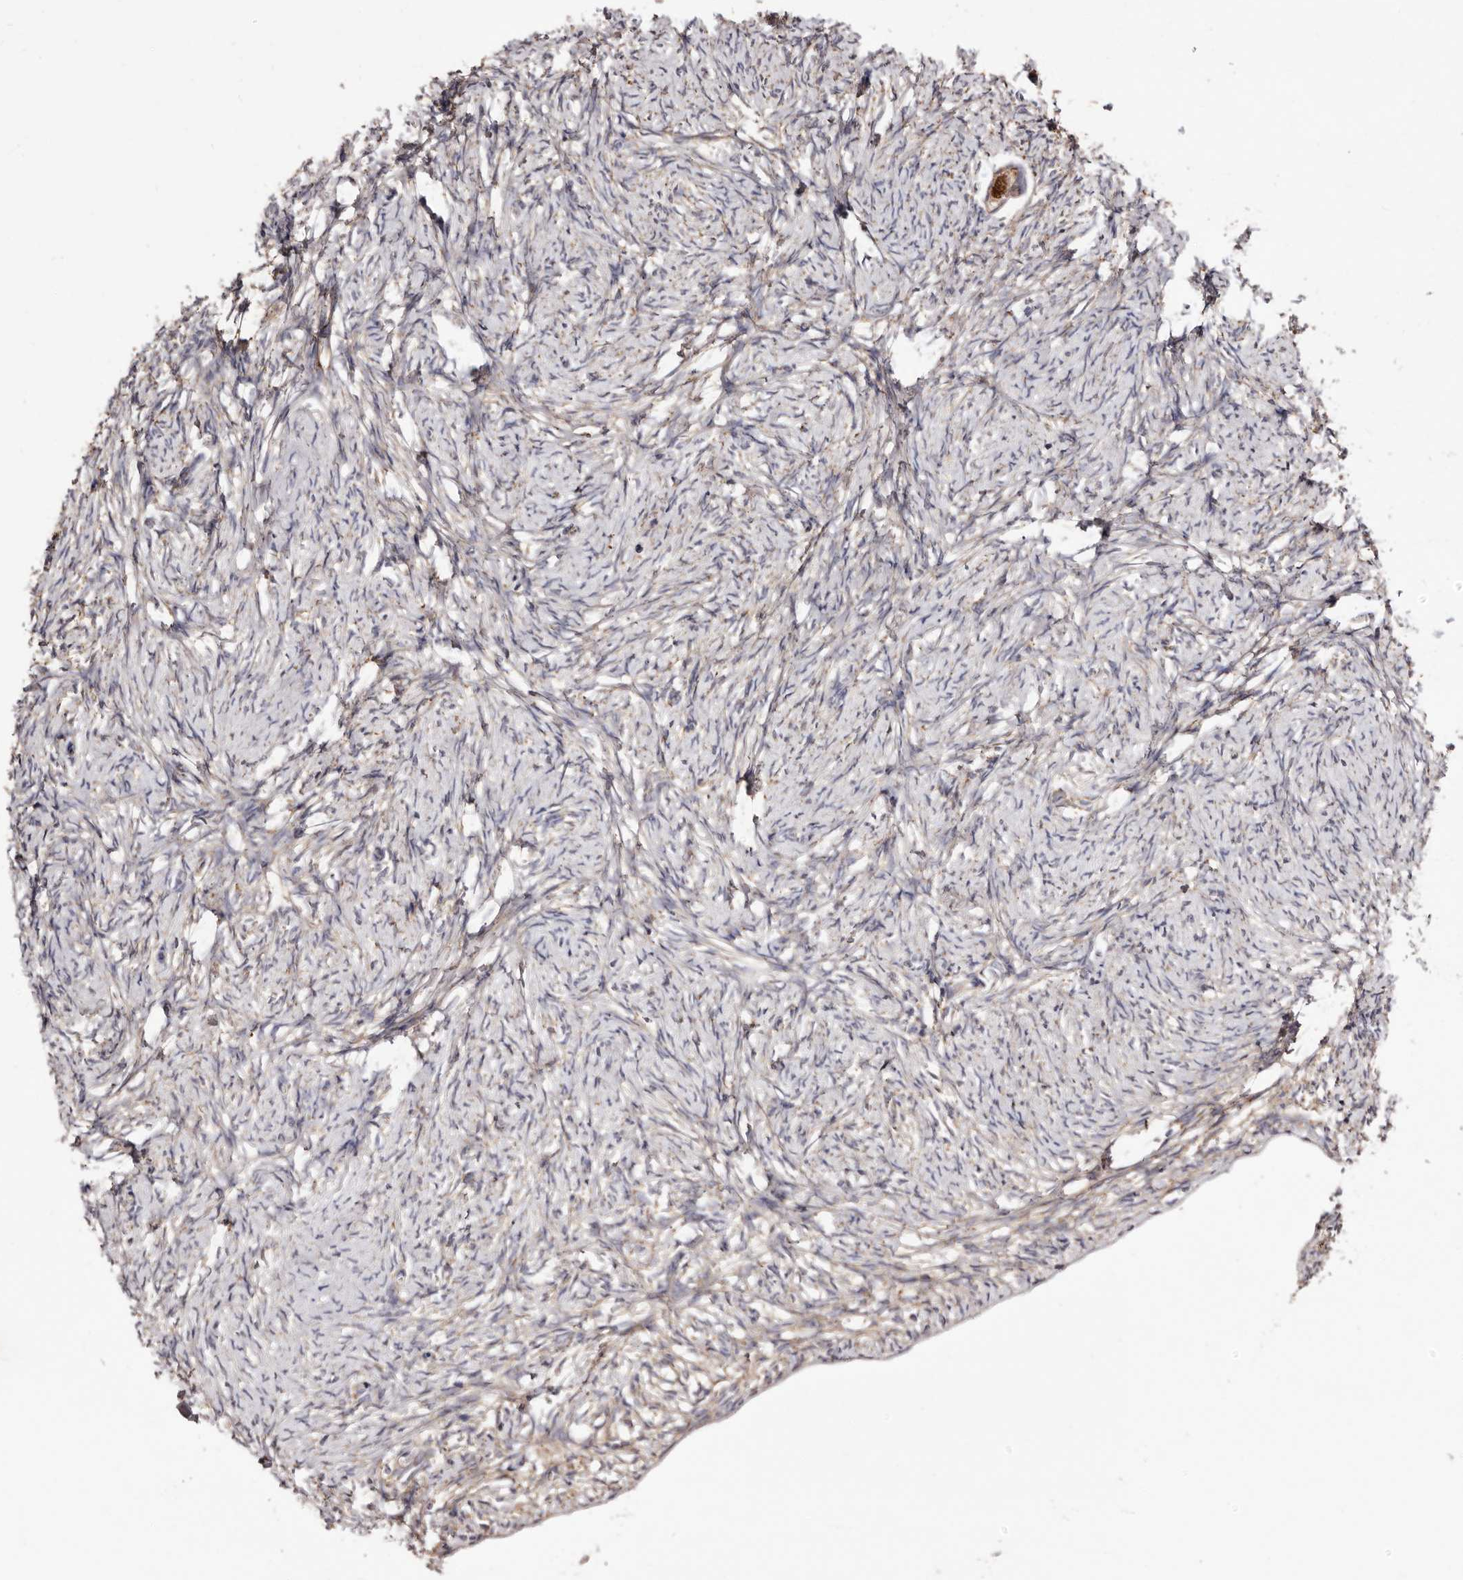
{"staining": {"intensity": "moderate", "quantity": ">75%", "location": "cytoplasmic/membranous,nuclear"}, "tissue": "ovary", "cell_type": "Follicle cells", "image_type": "normal", "snomed": [{"axis": "morphology", "description": "Normal tissue, NOS"}, {"axis": "topography", "description": "Ovary"}], "caption": "Immunohistochemistry histopathology image of benign human ovary stained for a protein (brown), which reveals medium levels of moderate cytoplasmic/membranous,nuclear positivity in approximately >75% of follicle cells.", "gene": "LUZP1", "patient": {"sex": "female", "age": 34}}